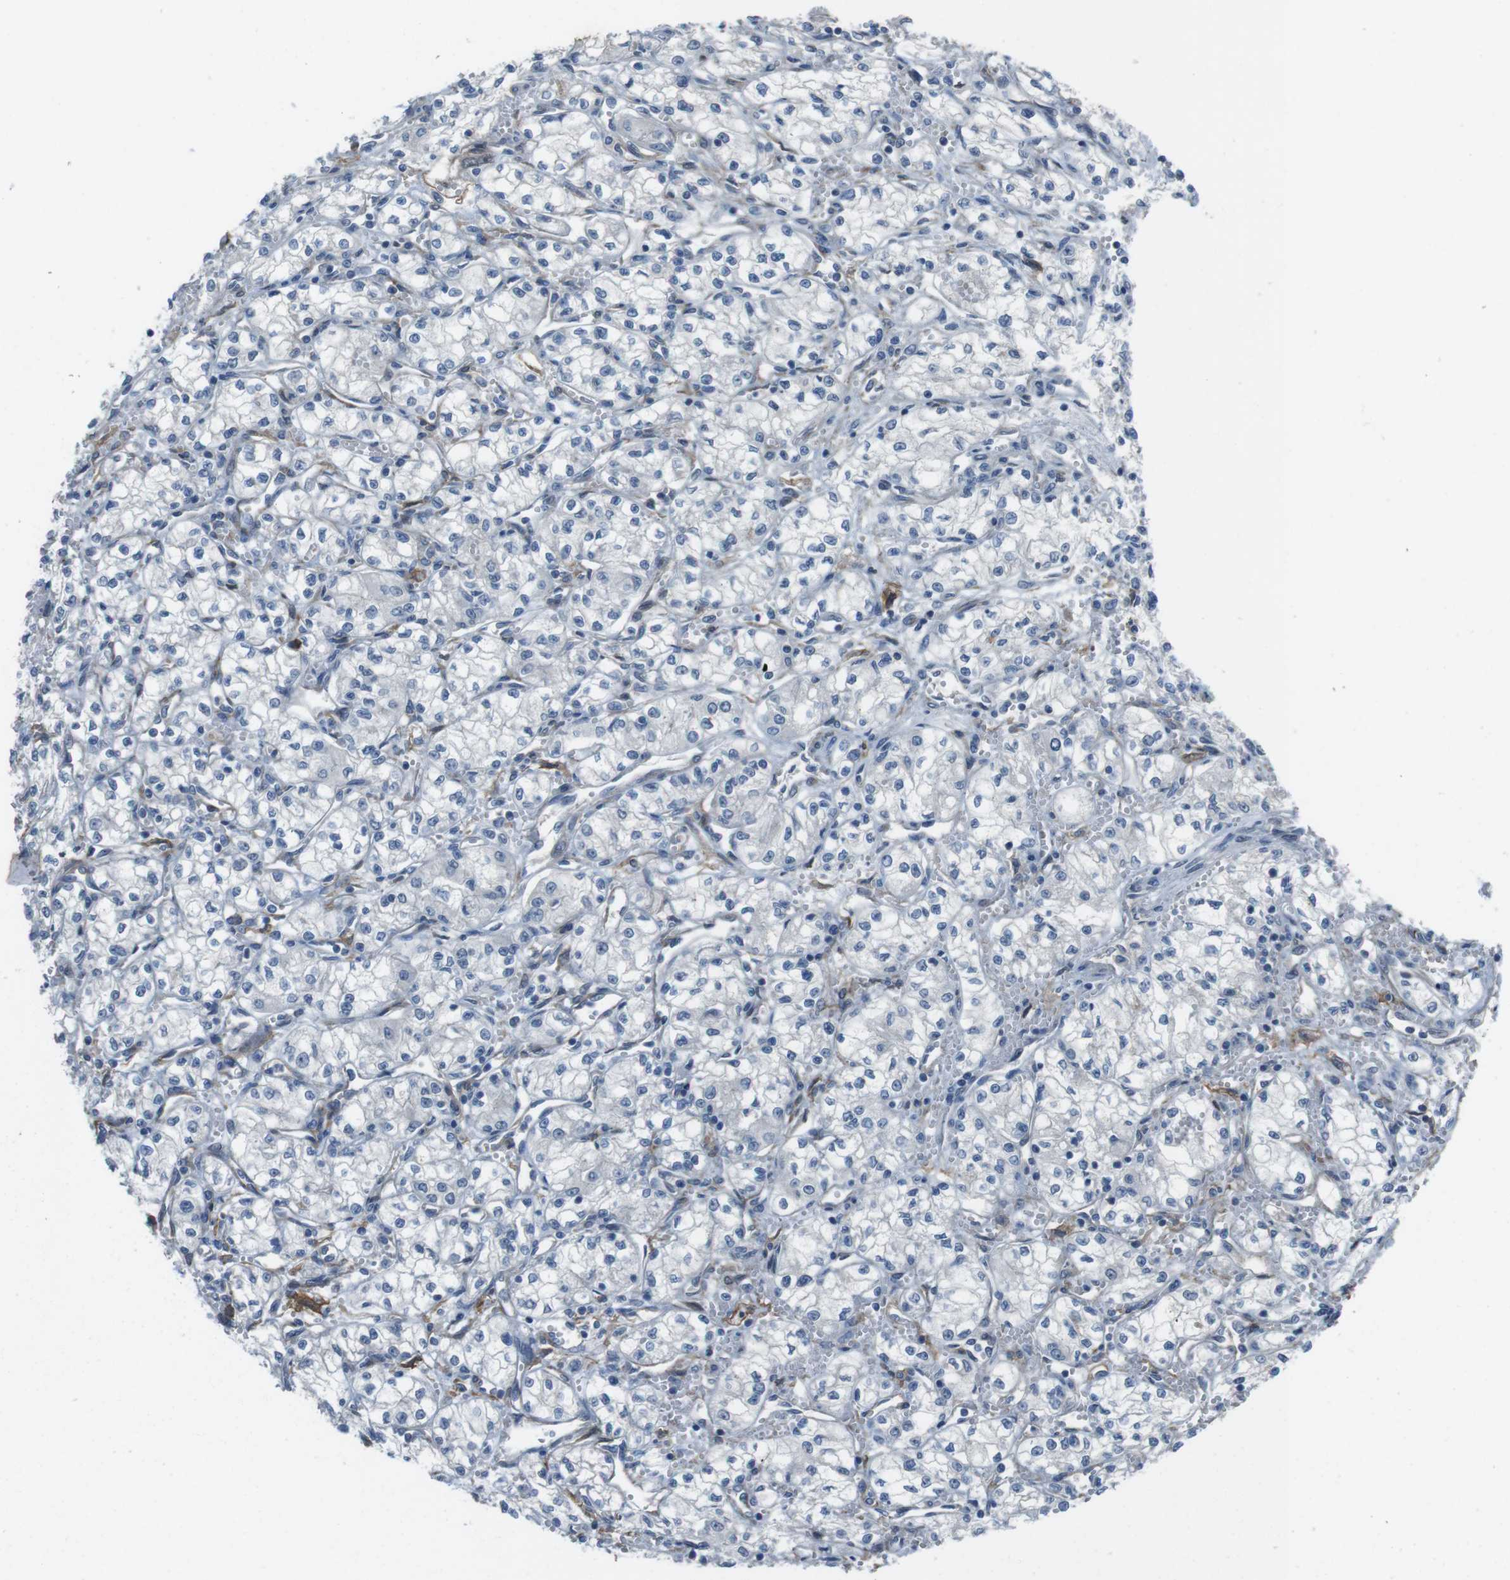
{"staining": {"intensity": "negative", "quantity": "none", "location": "none"}, "tissue": "renal cancer", "cell_type": "Tumor cells", "image_type": "cancer", "snomed": [{"axis": "morphology", "description": "Normal tissue, NOS"}, {"axis": "morphology", "description": "Adenocarcinoma, NOS"}, {"axis": "topography", "description": "Kidney"}], "caption": "Immunohistochemistry (IHC) micrograph of neoplastic tissue: renal cancer (adenocarcinoma) stained with DAB reveals no significant protein positivity in tumor cells.", "gene": "ANK2", "patient": {"sex": "male", "age": 59}}